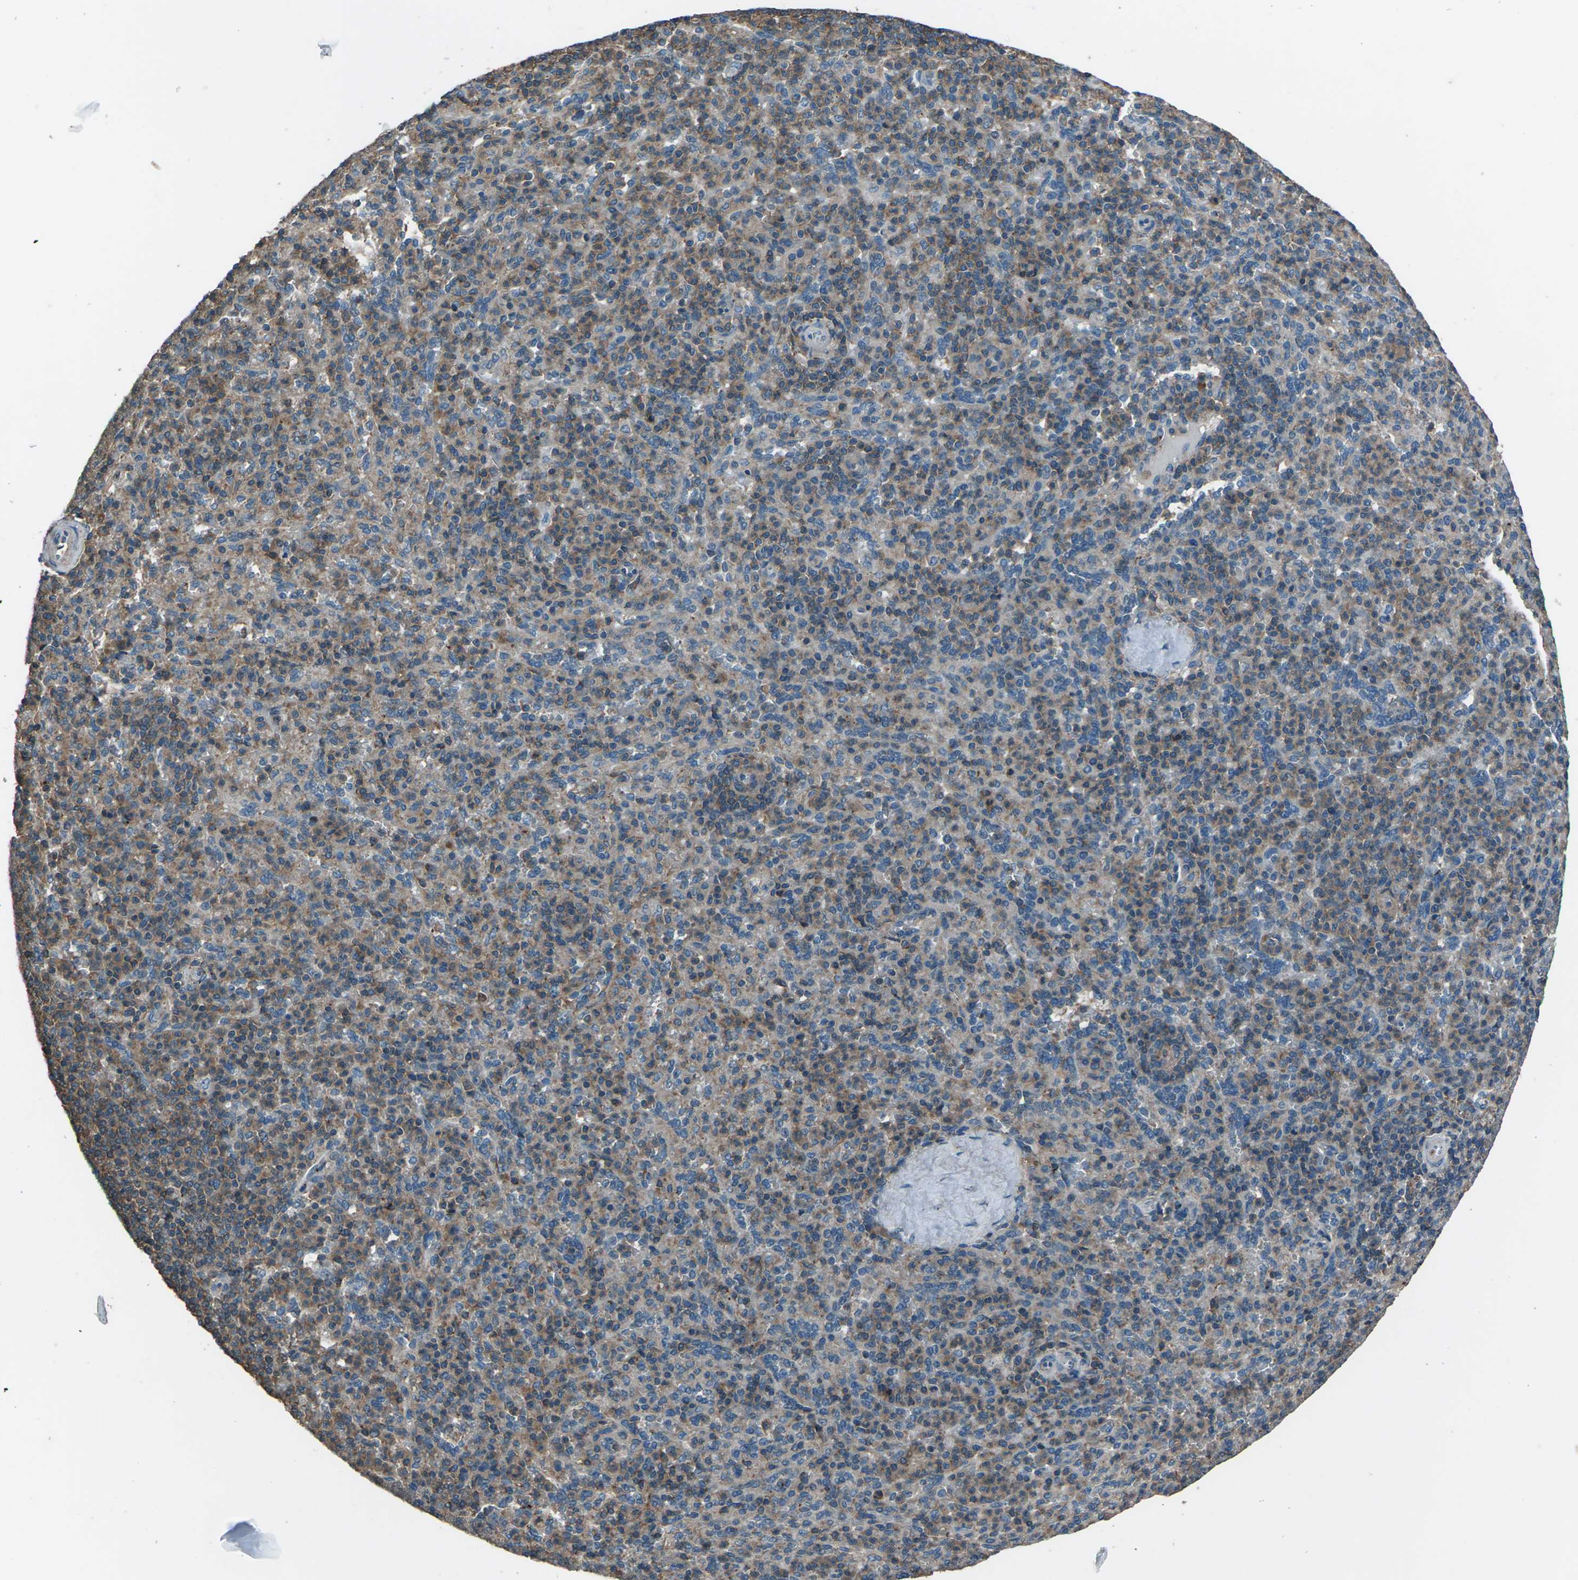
{"staining": {"intensity": "moderate", "quantity": "25%-75%", "location": "cytoplasmic/membranous"}, "tissue": "spleen", "cell_type": "Cells in red pulp", "image_type": "normal", "snomed": [{"axis": "morphology", "description": "Normal tissue, NOS"}, {"axis": "topography", "description": "Spleen"}], "caption": "Immunohistochemistry (IHC) image of benign human spleen stained for a protein (brown), which reveals medium levels of moderate cytoplasmic/membranous positivity in approximately 25%-75% of cells in red pulp.", "gene": "CMTM4", "patient": {"sex": "male", "age": 36}}